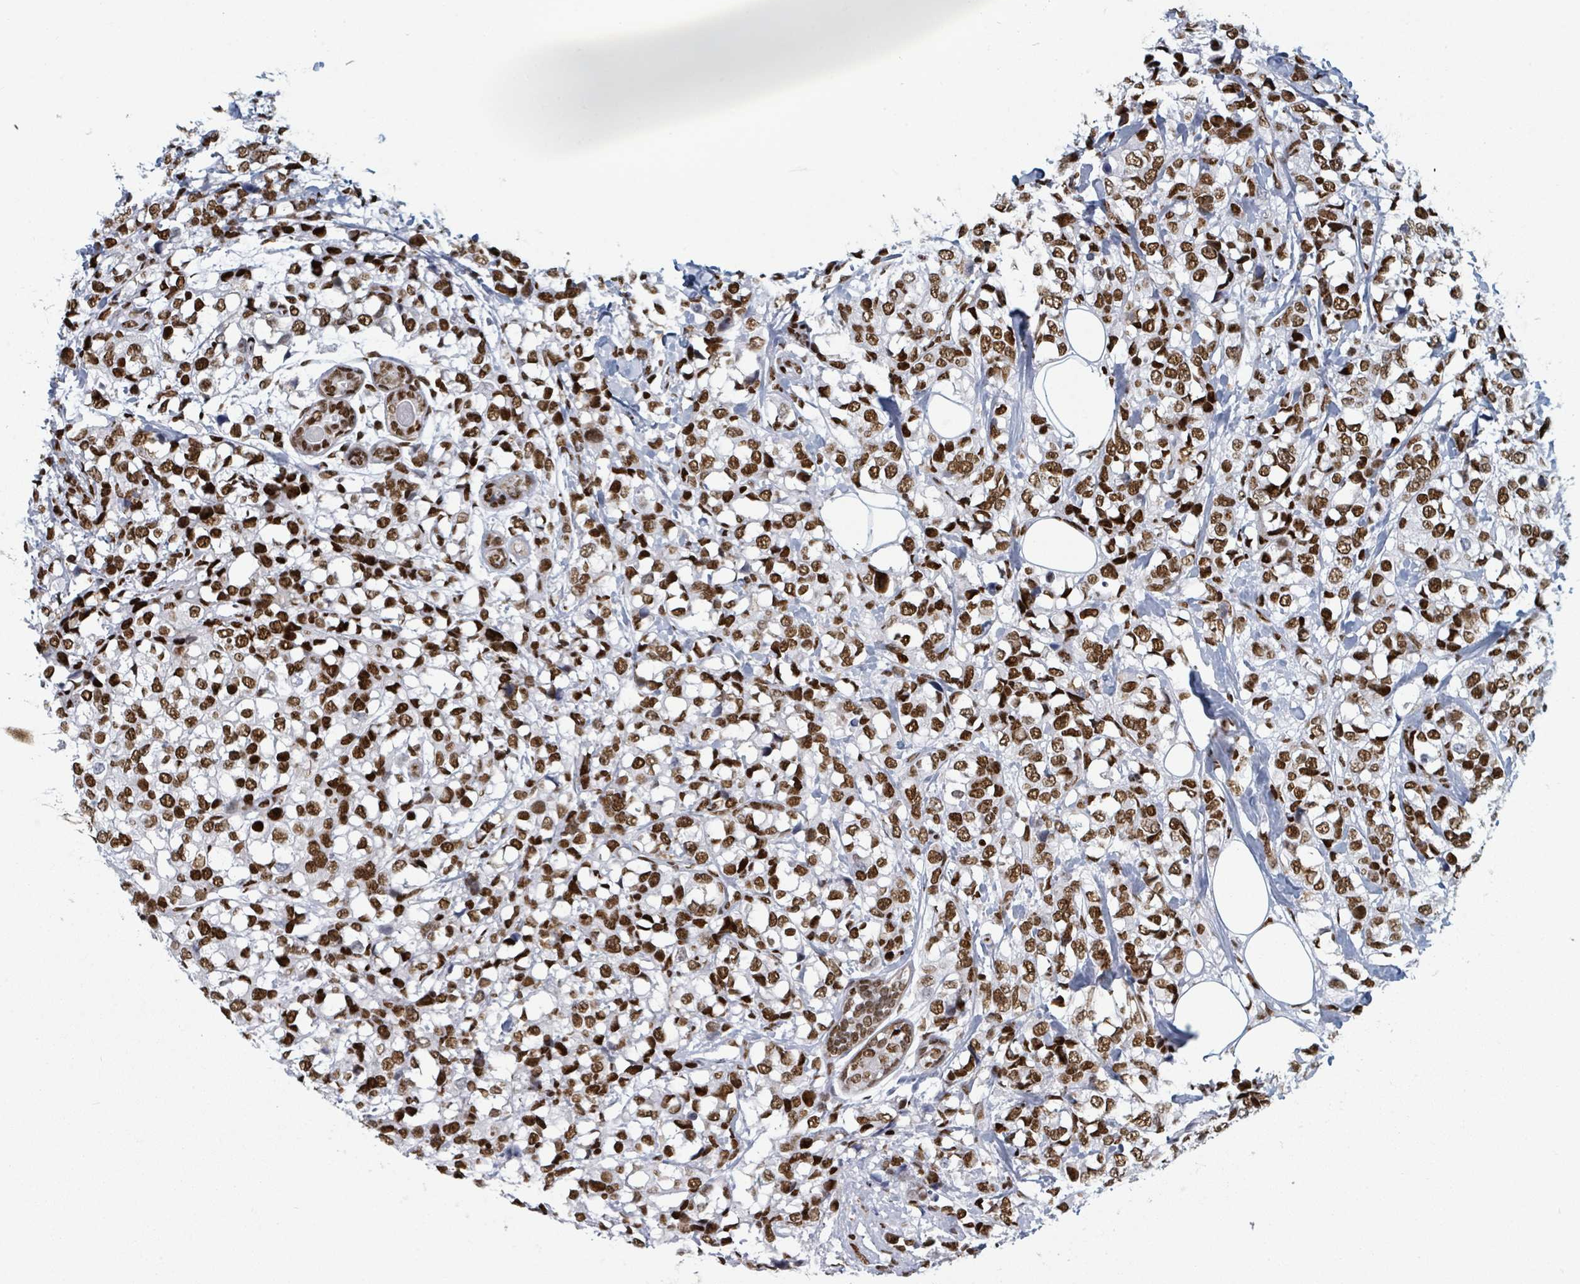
{"staining": {"intensity": "strong", "quantity": ">75%", "location": "nuclear"}, "tissue": "breast cancer", "cell_type": "Tumor cells", "image_type": "cancer", "snomed": [{"axis": "morphology", "description": "Lobular carcinoma"}, {"axis": "topography", "description": "Breast"}], "caption": "This micrograph shows lobular carcinoma (breast) stained with IHC to label a protein in brown. The nuclear of tumor cells show strong positivity for the protein. Nuclei are counter-stained blue.", "gene": "DHX16", "patient": {"sex": "female", "age": 59}}